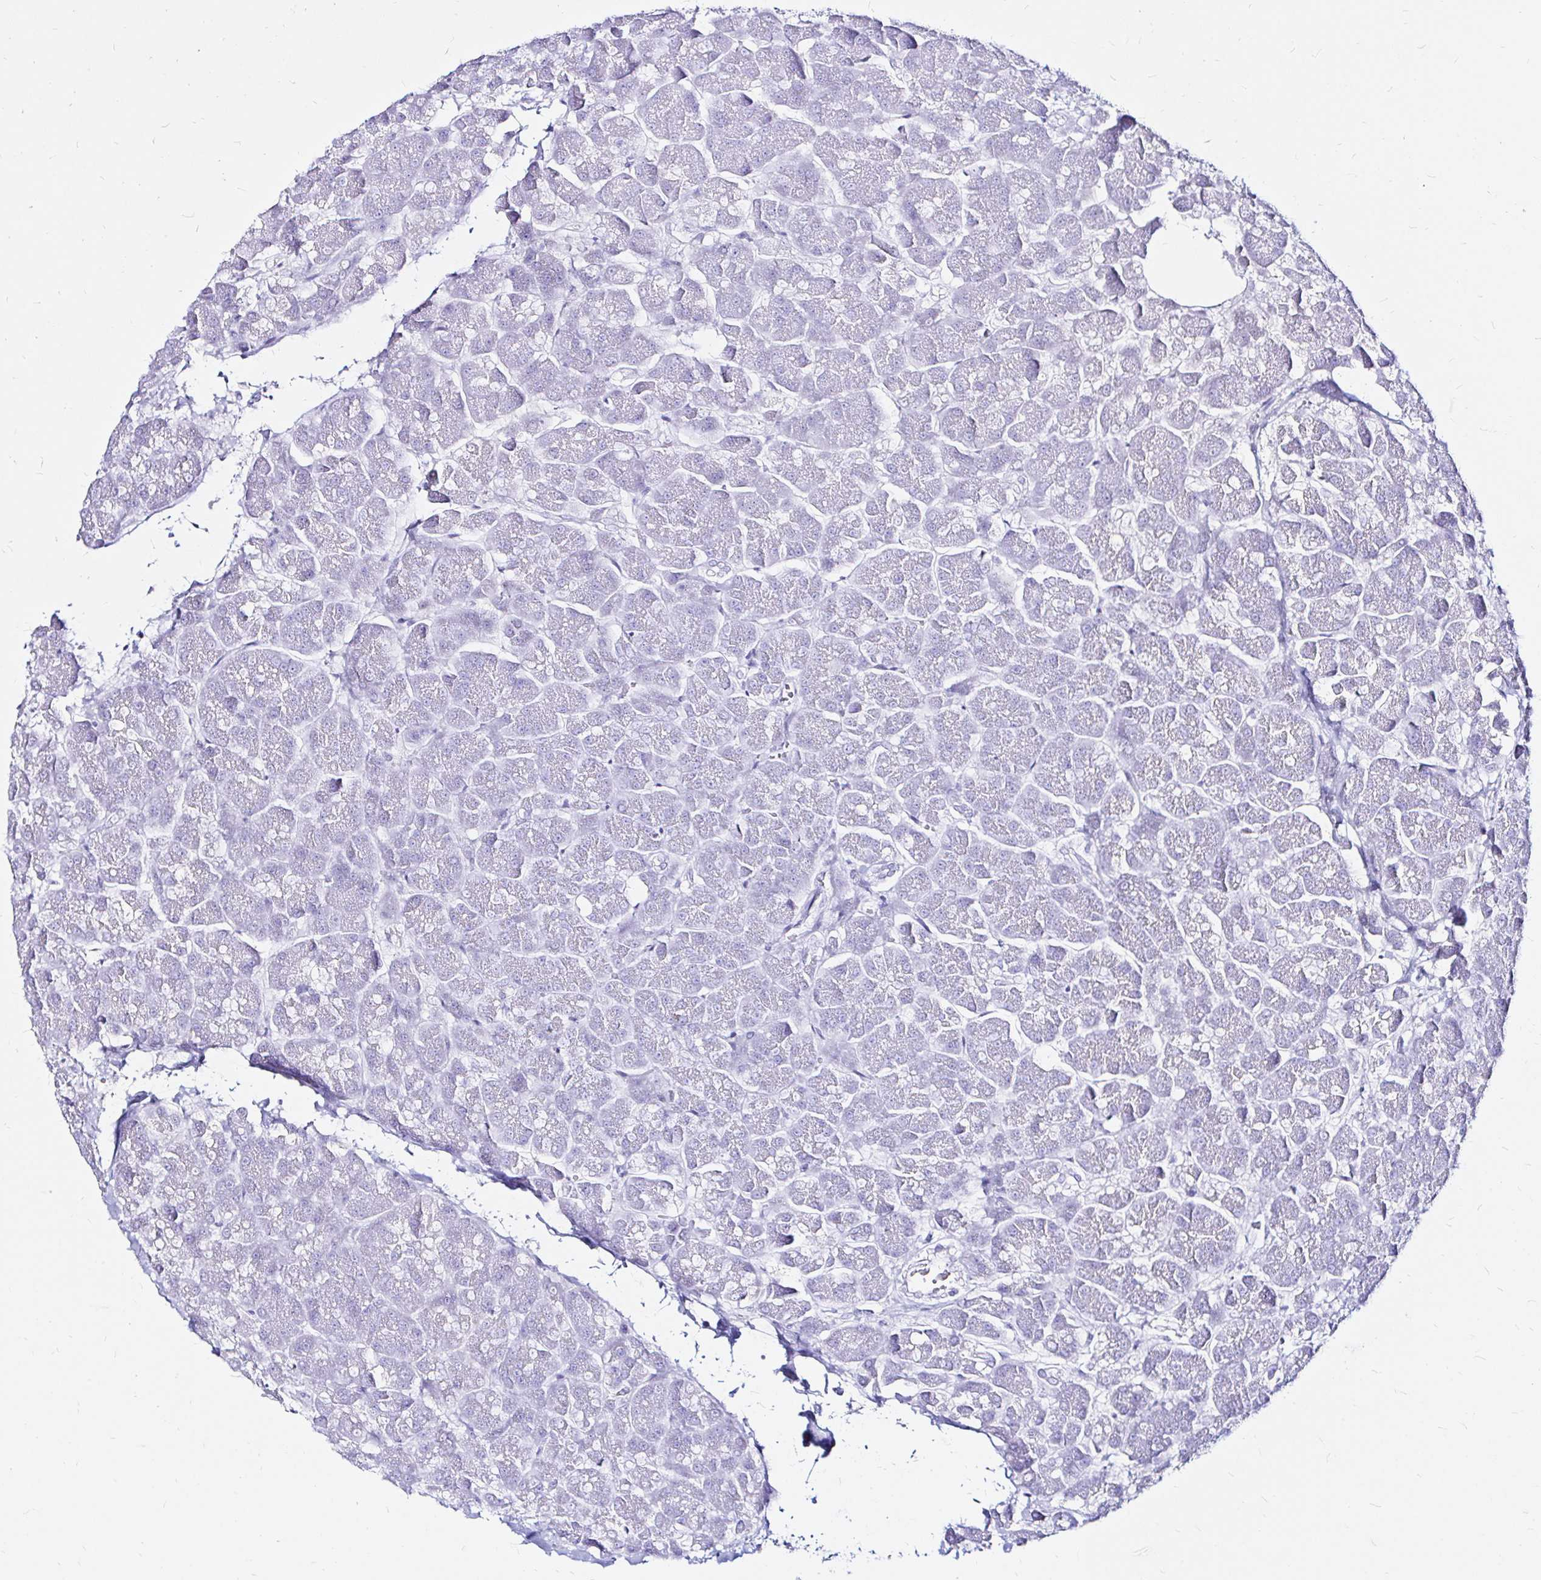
{"staining": {"intensity": "negative", "quantity": "none", "location": "none"}, "tissue": "pancreas", "cell_type": "Exocrine glandular cells", "image_type": "normal", "snomed": [{"axis": "morphology", "description": "Normal tissue, NOS"}, {"axis": "topography", "description": "Pancreas"}, {"axis": "topography", "description": "Peripheral nerve tissue"}], "caption": "Image shows no significant protein positivity in exocrine glandular cells of unremarkable pancreas. Brightfield microscopy of immunohistochemistry stained with DAB (brown) and hematoxylin (blue), captured at high magnification.", "gene": "ZNF432", "patient": {"sex": "male", "age": 54}}